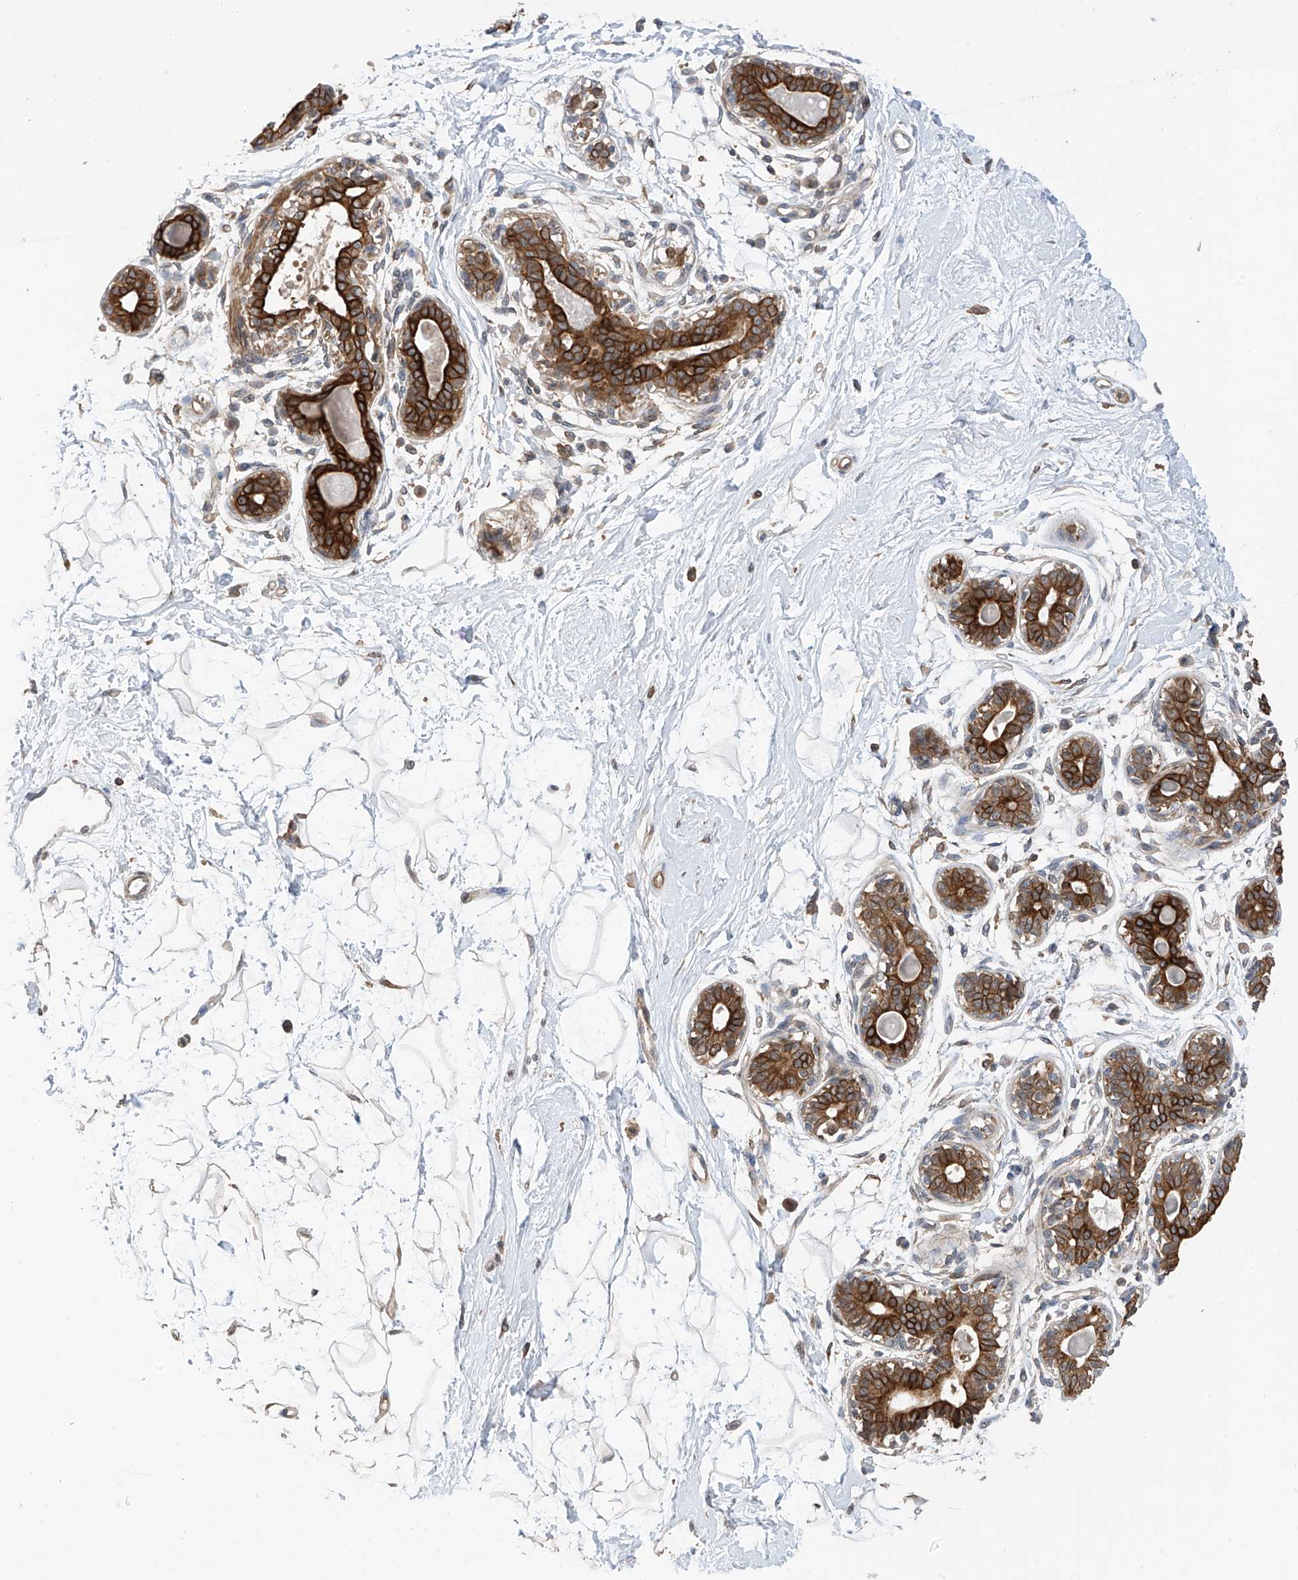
{"staining": {"intensity": "weak", "quantity": ">75%", "location": "cytoplasmic/membranous"}, "tissue": "breast", "cell_type": "Adipocytes", "image_type": "normal", "snomed": [{"axis": "morphology", "description": "Normal tissue, NOS"}, {"axis": "topography", "description": "Breast"}], "caption": "A low amount of weak cytoplasmic/membranous positivity is appreciated in approximately >75% of adipocytes in benign breast.", "gene": "RPAIN", "patient": {"sex": "female", "age": 45}}